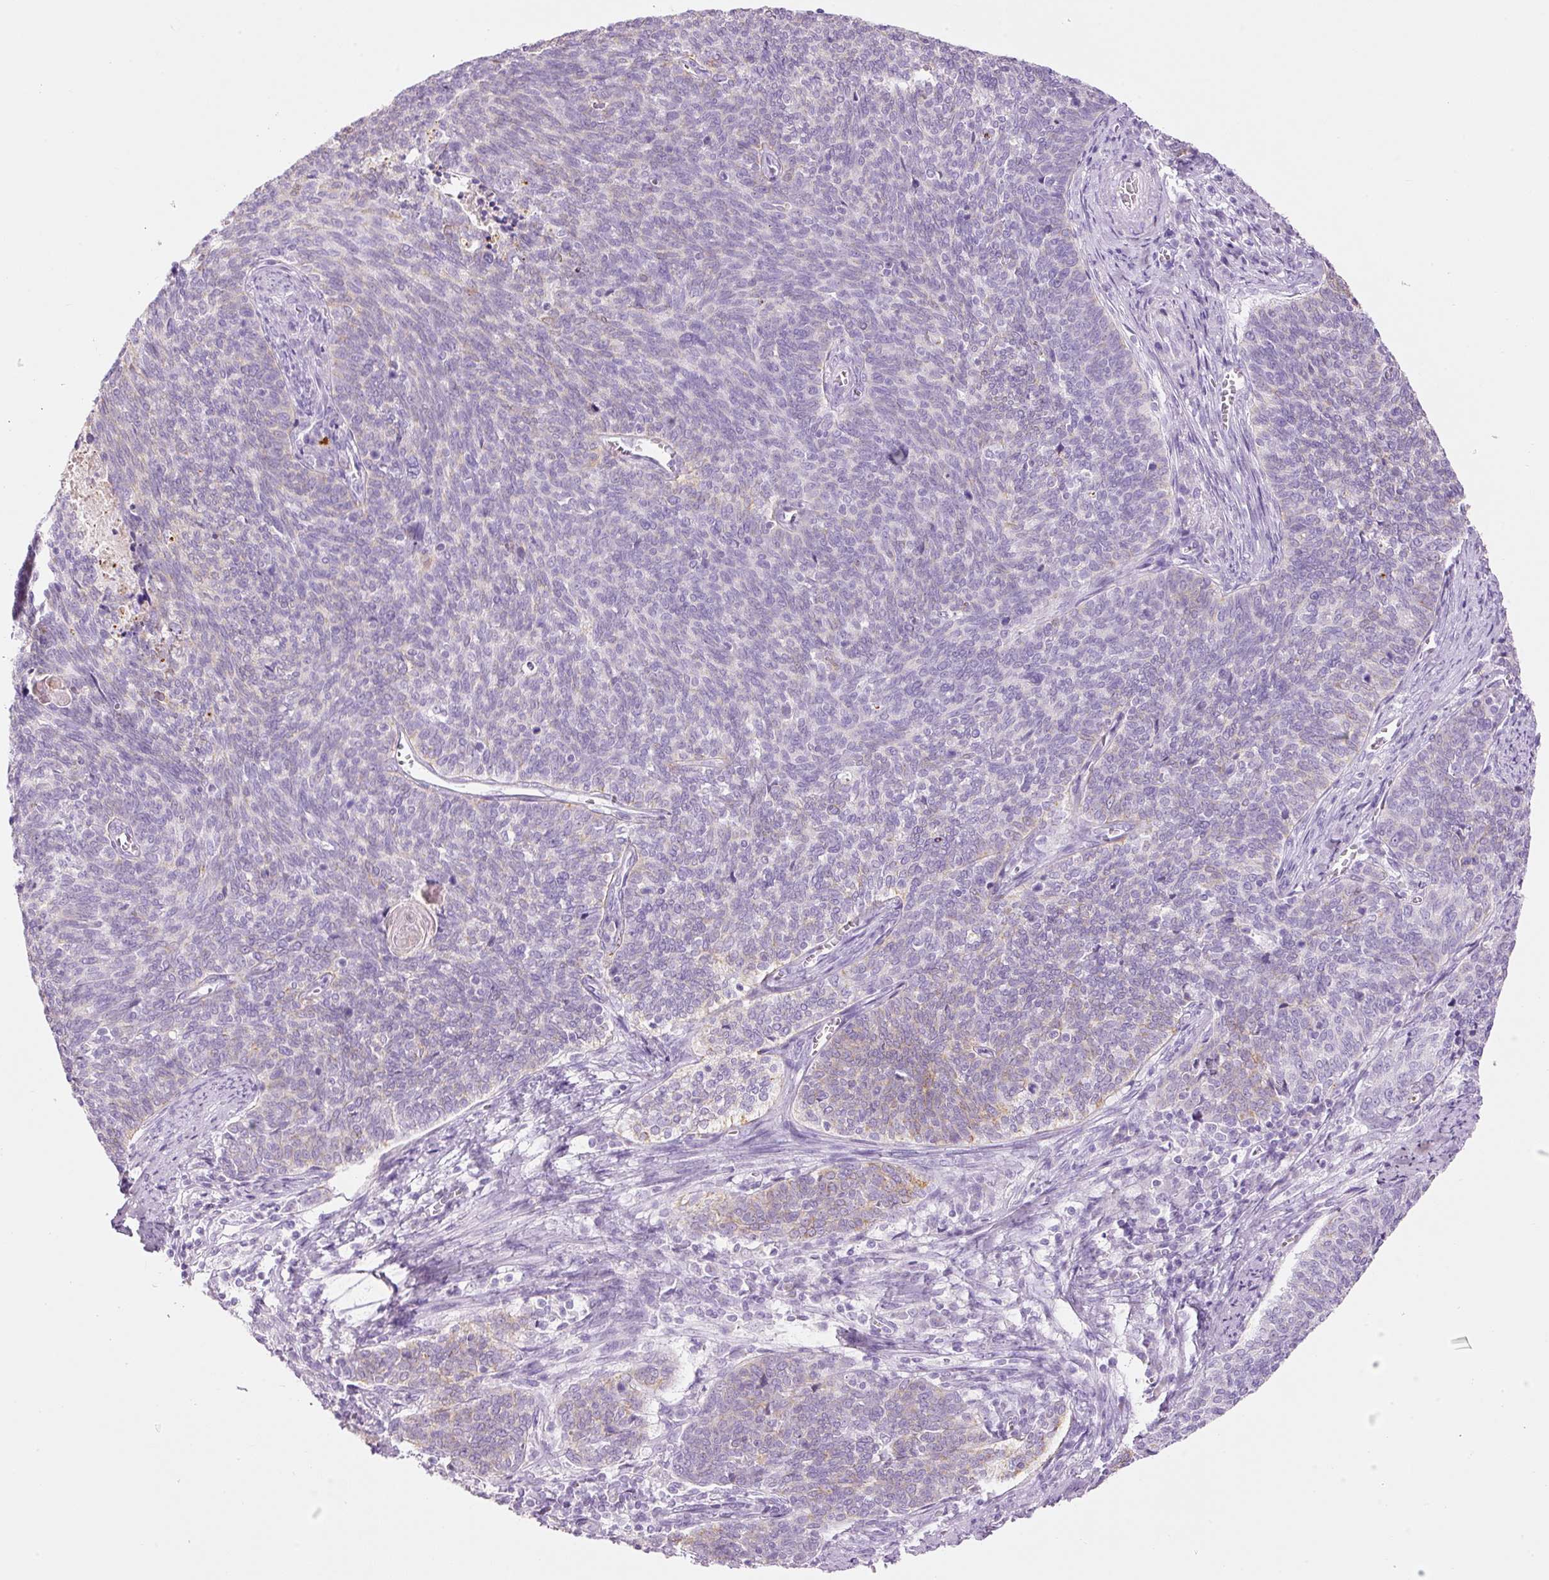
{"staining": {"intensity": "weak", "quantity": "<25%", "location": "cytoplasmic/membranous"}, "tissue": "cervical cancer", "cell_type": "Tumor cells", "image_type": "cancer", "snomed": [{"axis": "morphology", "description": "Squamous cell carcinoma, NOS"}, {"axis": "topography", "description": "Cervix"}], "caption": "Tumor cells are negative for protein expression in human cervical squamous cell carcinoma.", "gene": "CARD16", "patient": {"sex": "female", "age": 39}}